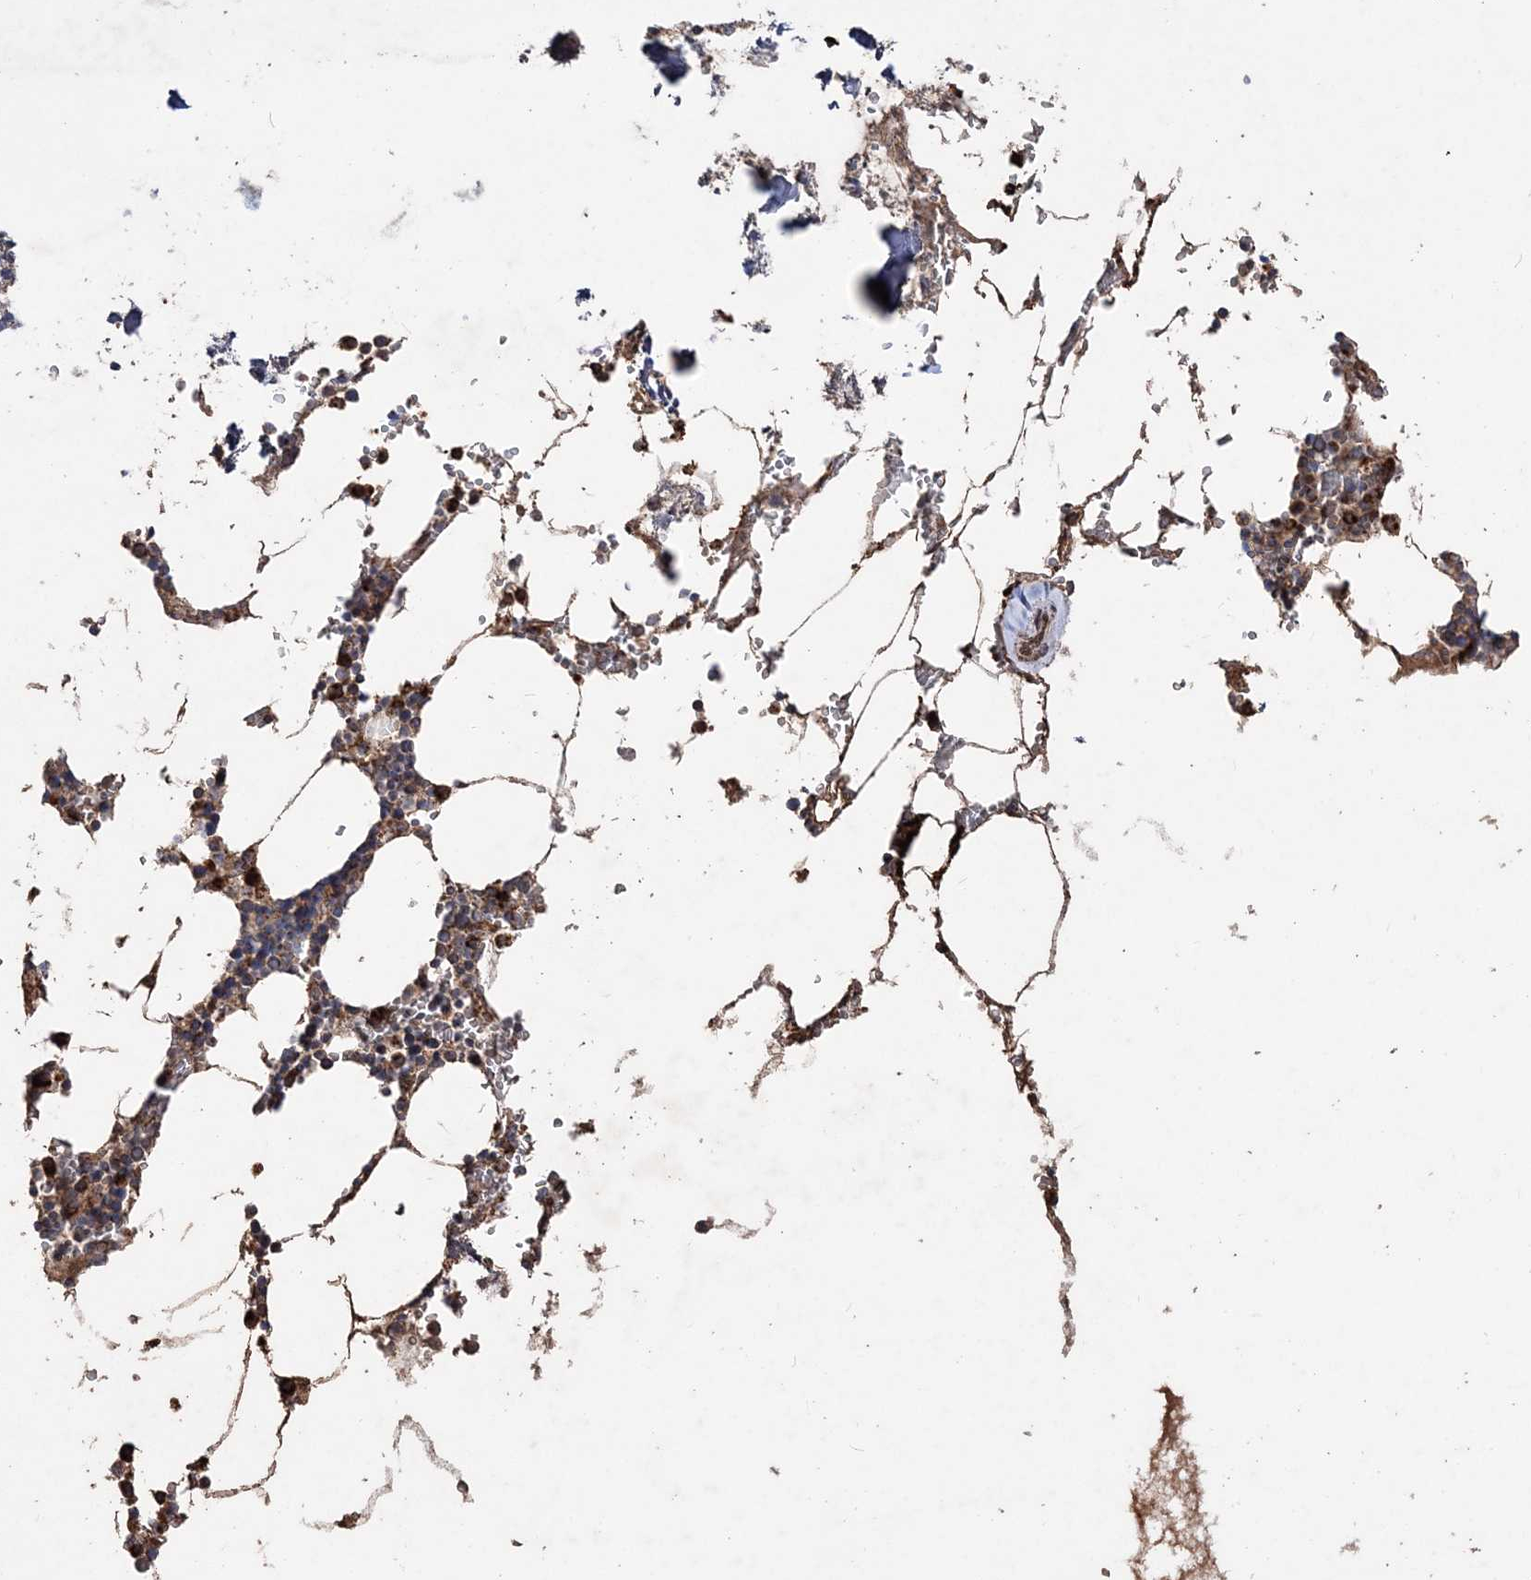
{"staining": {"intensity": "strong", "quantity": "25%-75%", "location": "cytoplasmic/membranous"}, "tissue": "bone marrow", "cell_type": "Hematopoietic cells", "image_type": "normal", "snomed": [{"axis": "morphology", "description": "Normal tissue, NOS"}, {"axis": "topography", "description": "Bone marrow"}], "caption": "Immunohistochemistry (IHC) (DAB) staining of normal human bone marrow shows strong cytoplasmic/membranous protein expression in approximately 25%-75% of hematopoietic cells.", "gene": "POC5", "patient": {"sex": "male", "age": 70}}